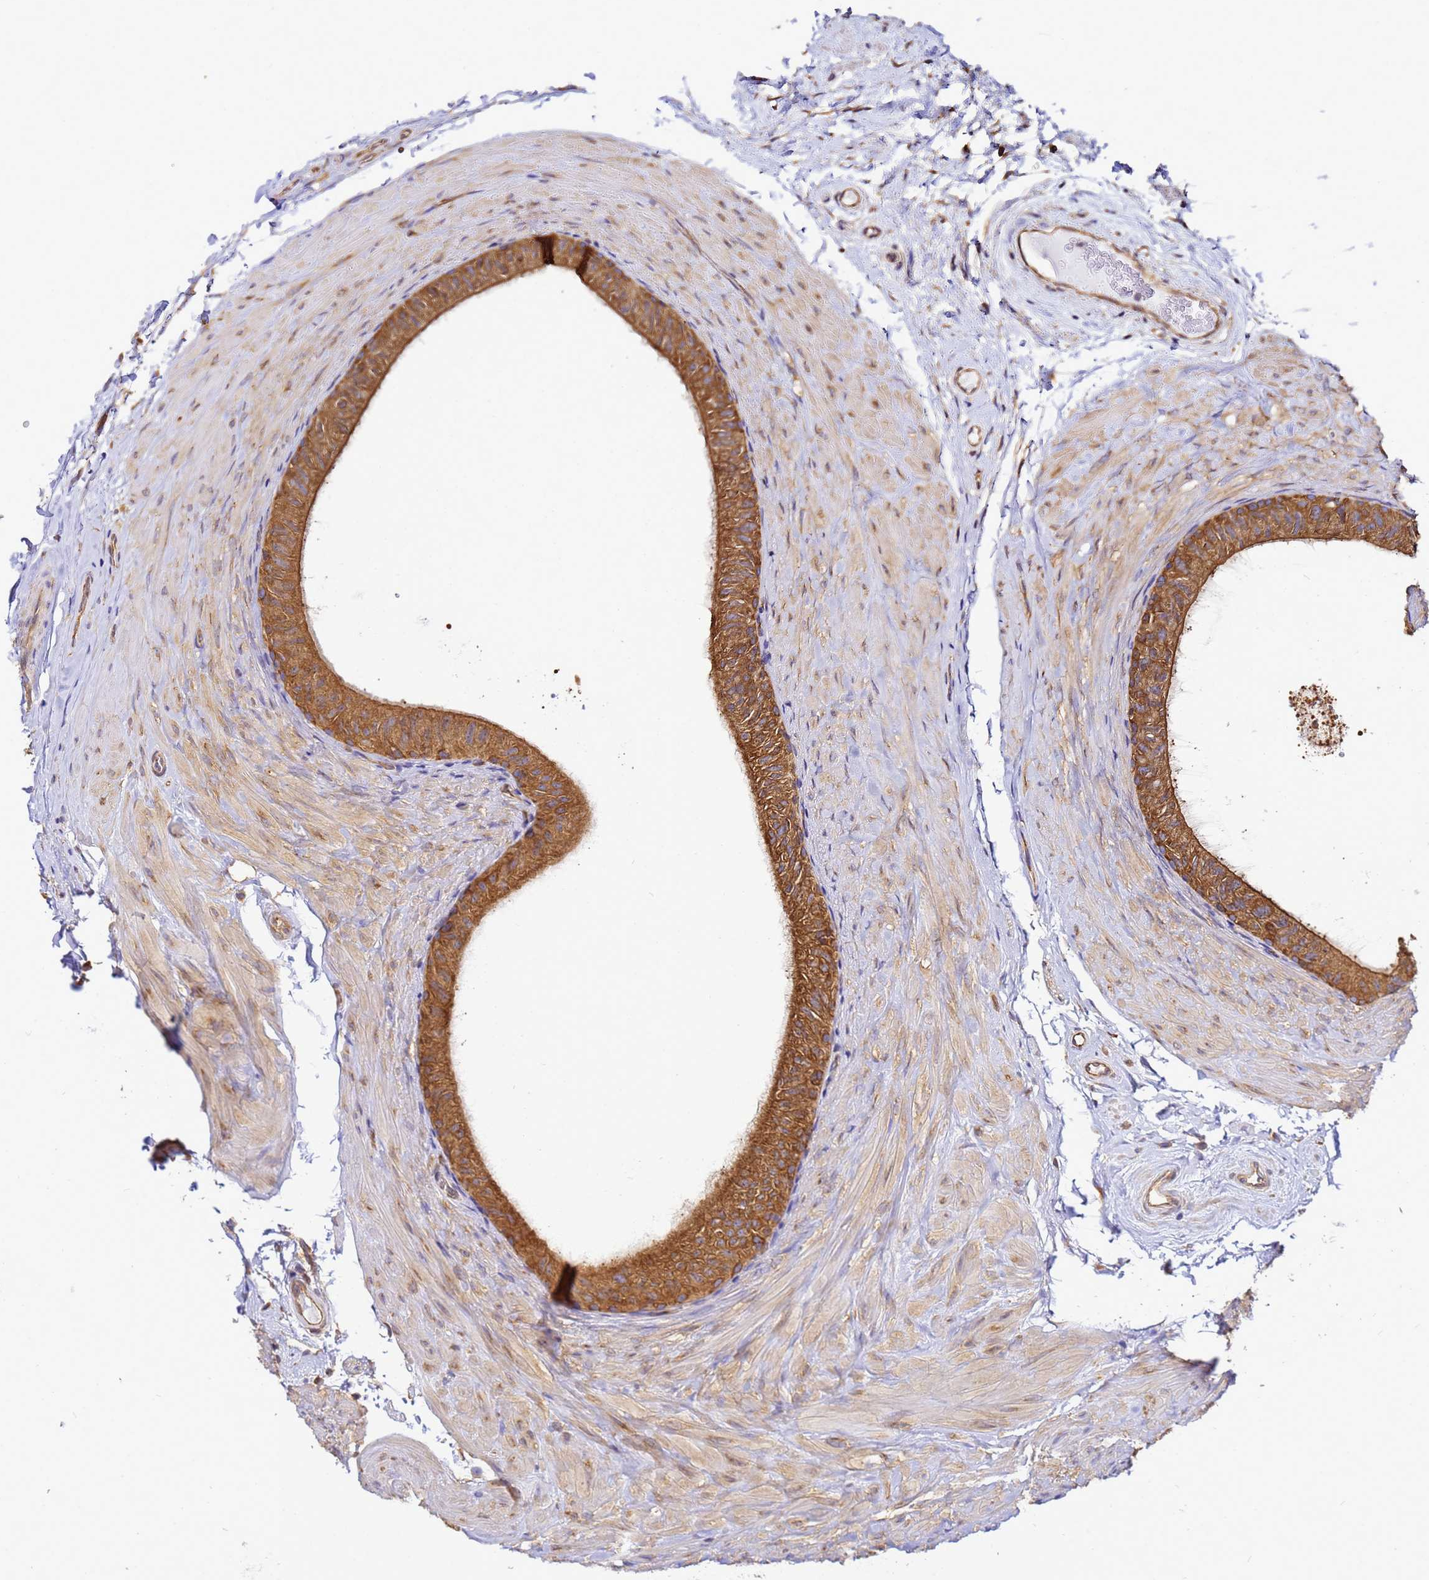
{"staining": {"intensity": "moderate", "quantity": ">75%", "location": "cytoplasmic/membranous"}, "tissue": "epididymis", "cell_type": "Glandular cells", "image_type": "normal", "snomed": [{"axis": "morphology", "description": "Normal tissue, NOS"}, {"axis": "topography", "description": "Epididymis"}], "caption": "A brown stain highlights moderate cytoplasmic/membranous staining of a protein in glandular cells of benign epididymis. The staining is performed using DAB brown chromogen to label protein expression. The nuclei are counter-stained blue using hematoxylin.", "gene": "NARS1", "patient": {"sex": "male", "age": 49}}